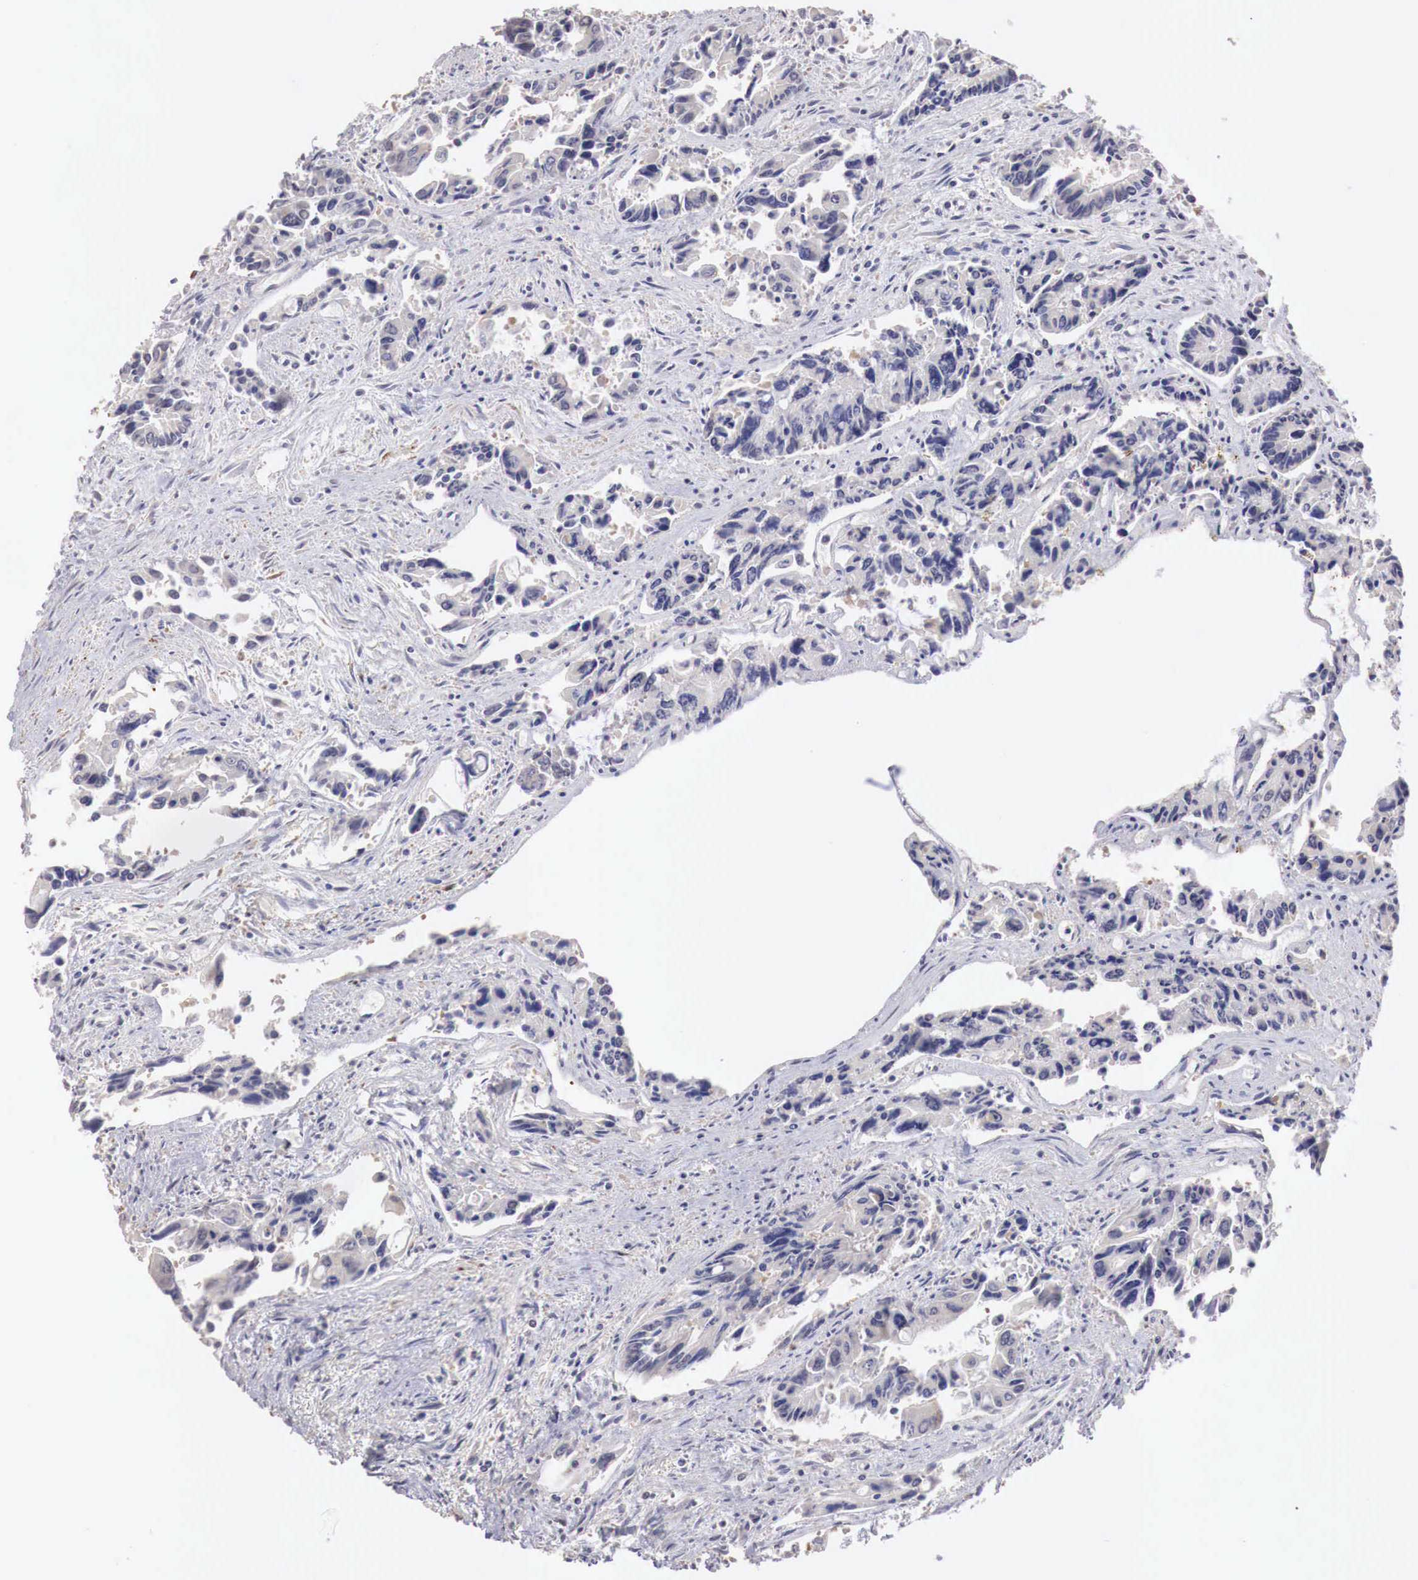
{"staining": {"intensity": "negative", "quantity": "none", "location": "none"}, "tissue": "colorectal cancer", "cell_type": "Tumor cells", "image_type": "cancer", "snomed": [{"axis": "morphology", "description": "Adenocarcinoma, NOS"}, {"axis": "topography", "description": "Rectum"}], "caption": "This is an immunohistochemistry (IHC) histopathology image of colorectal cancer. There is no positivity in tumor cells.", "gene": "TBC1D9", "patient": {"sex": "male", "age": 76}}